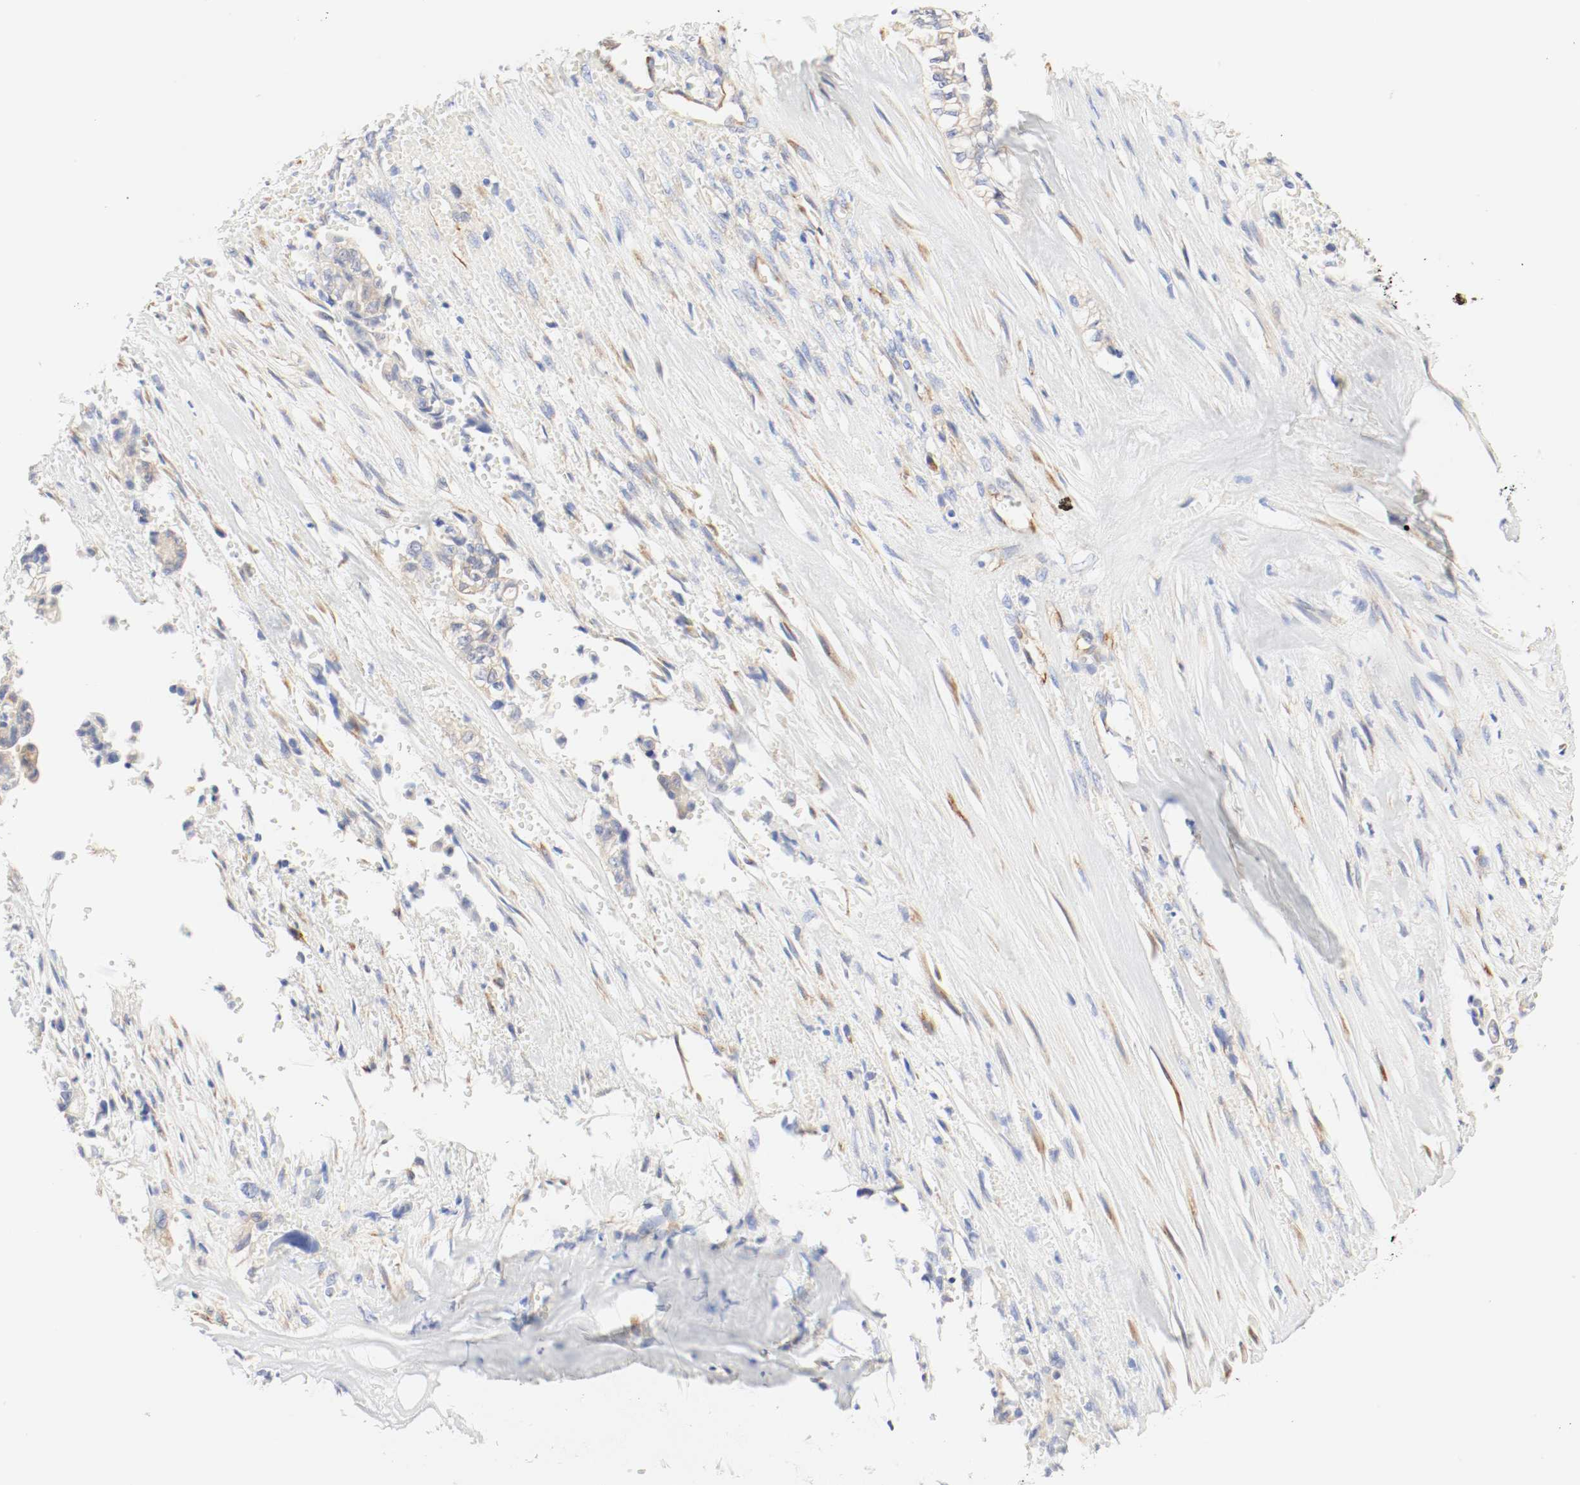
{"staining": {"intensity": "weak", "quantity": ">75%", "location": "cytoplasmic/membranous"}, "tissue": "liver cancer", "cell_type": "Tumor cells", "image_type": "cancer", "snomed": [{"axis": "morphology", "description": "Cholangiocarcinoma"}, {"axis": "topography", "description": "Liver"}], "caption": "Brown immunohistochemical staining in liver cancer (cholangiocarcinoma) shows weak cytoplasmic/membranous staining in about >75% of tumor cells.", "gene": "GIT1", "patient": {"sex": "female", "age": 70}}